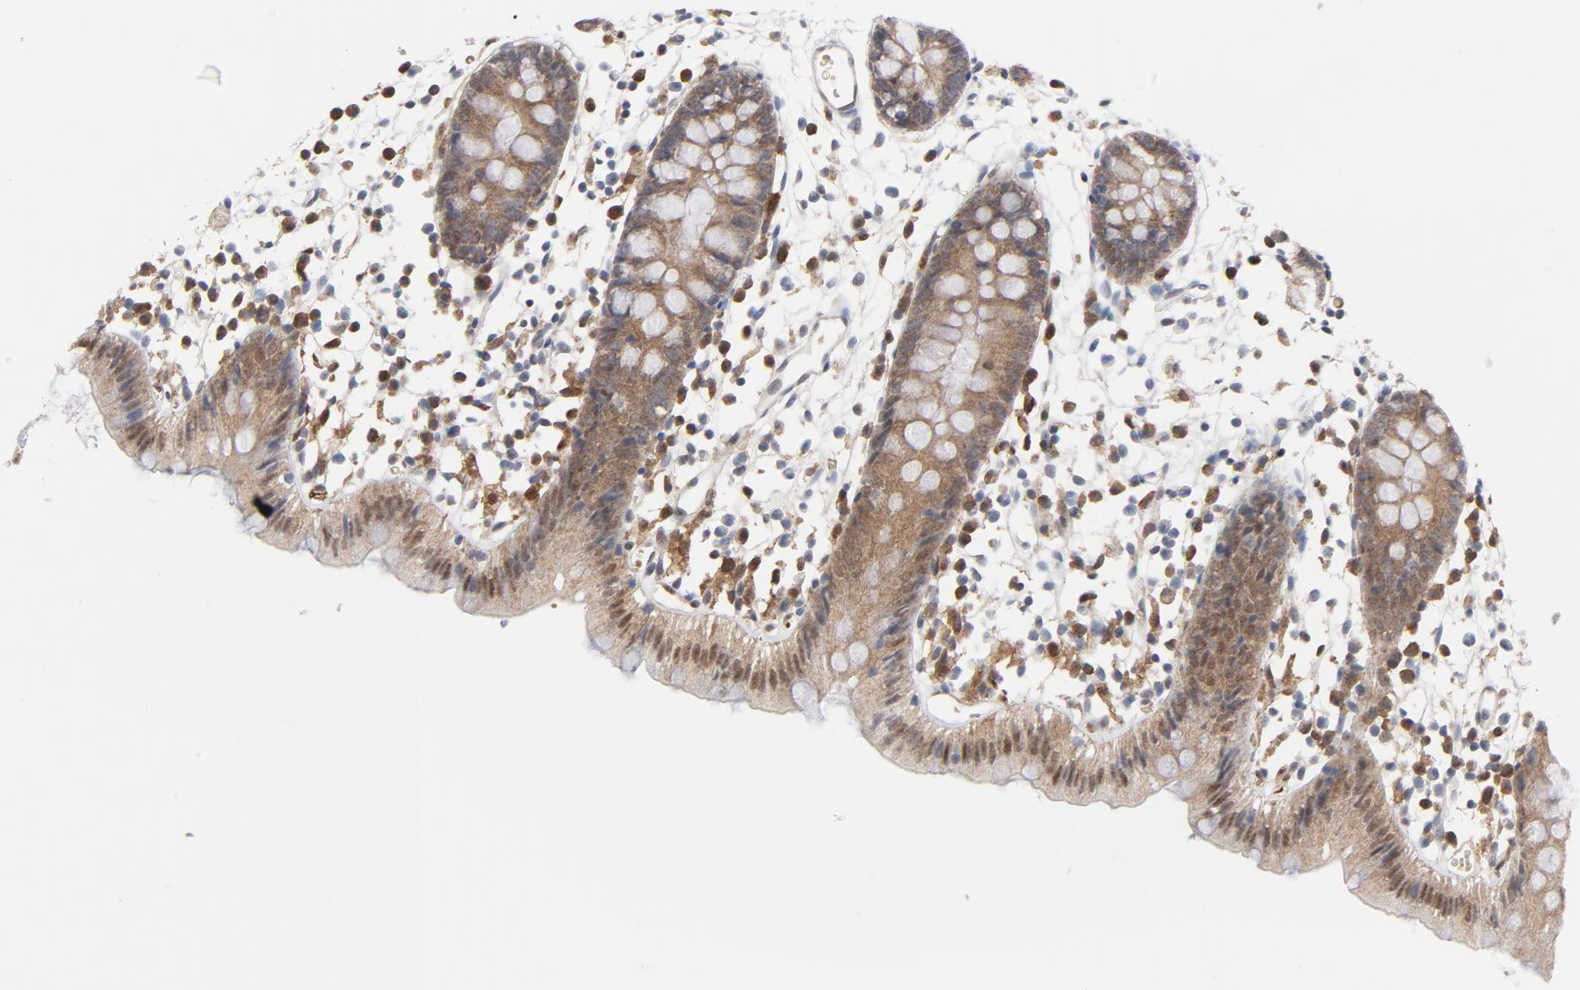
{"staining": {"intensity": "negative", "quantity": "none", "location": "none"}, "tissue": "colon", "cell_type": "Endothelial cells", "image_type": "normal", "snomed": [{"axis": "morphology", "description": "Normal tissue, NOS"}, {"axis": "topography", "description": "Colon"}], "caption": "High power microscopy photomicrograph of an immunohistochemistry photomicrograph of normal colon, revealing no significant expression in endothelial cells. (Stains: DAB immunohistochemistry with hematoxylin counter stain, Microscopy: brightfield microscopy at high magnification).", "gene": "PRDX1", "patient": {"sex": "male", "age": 14}}